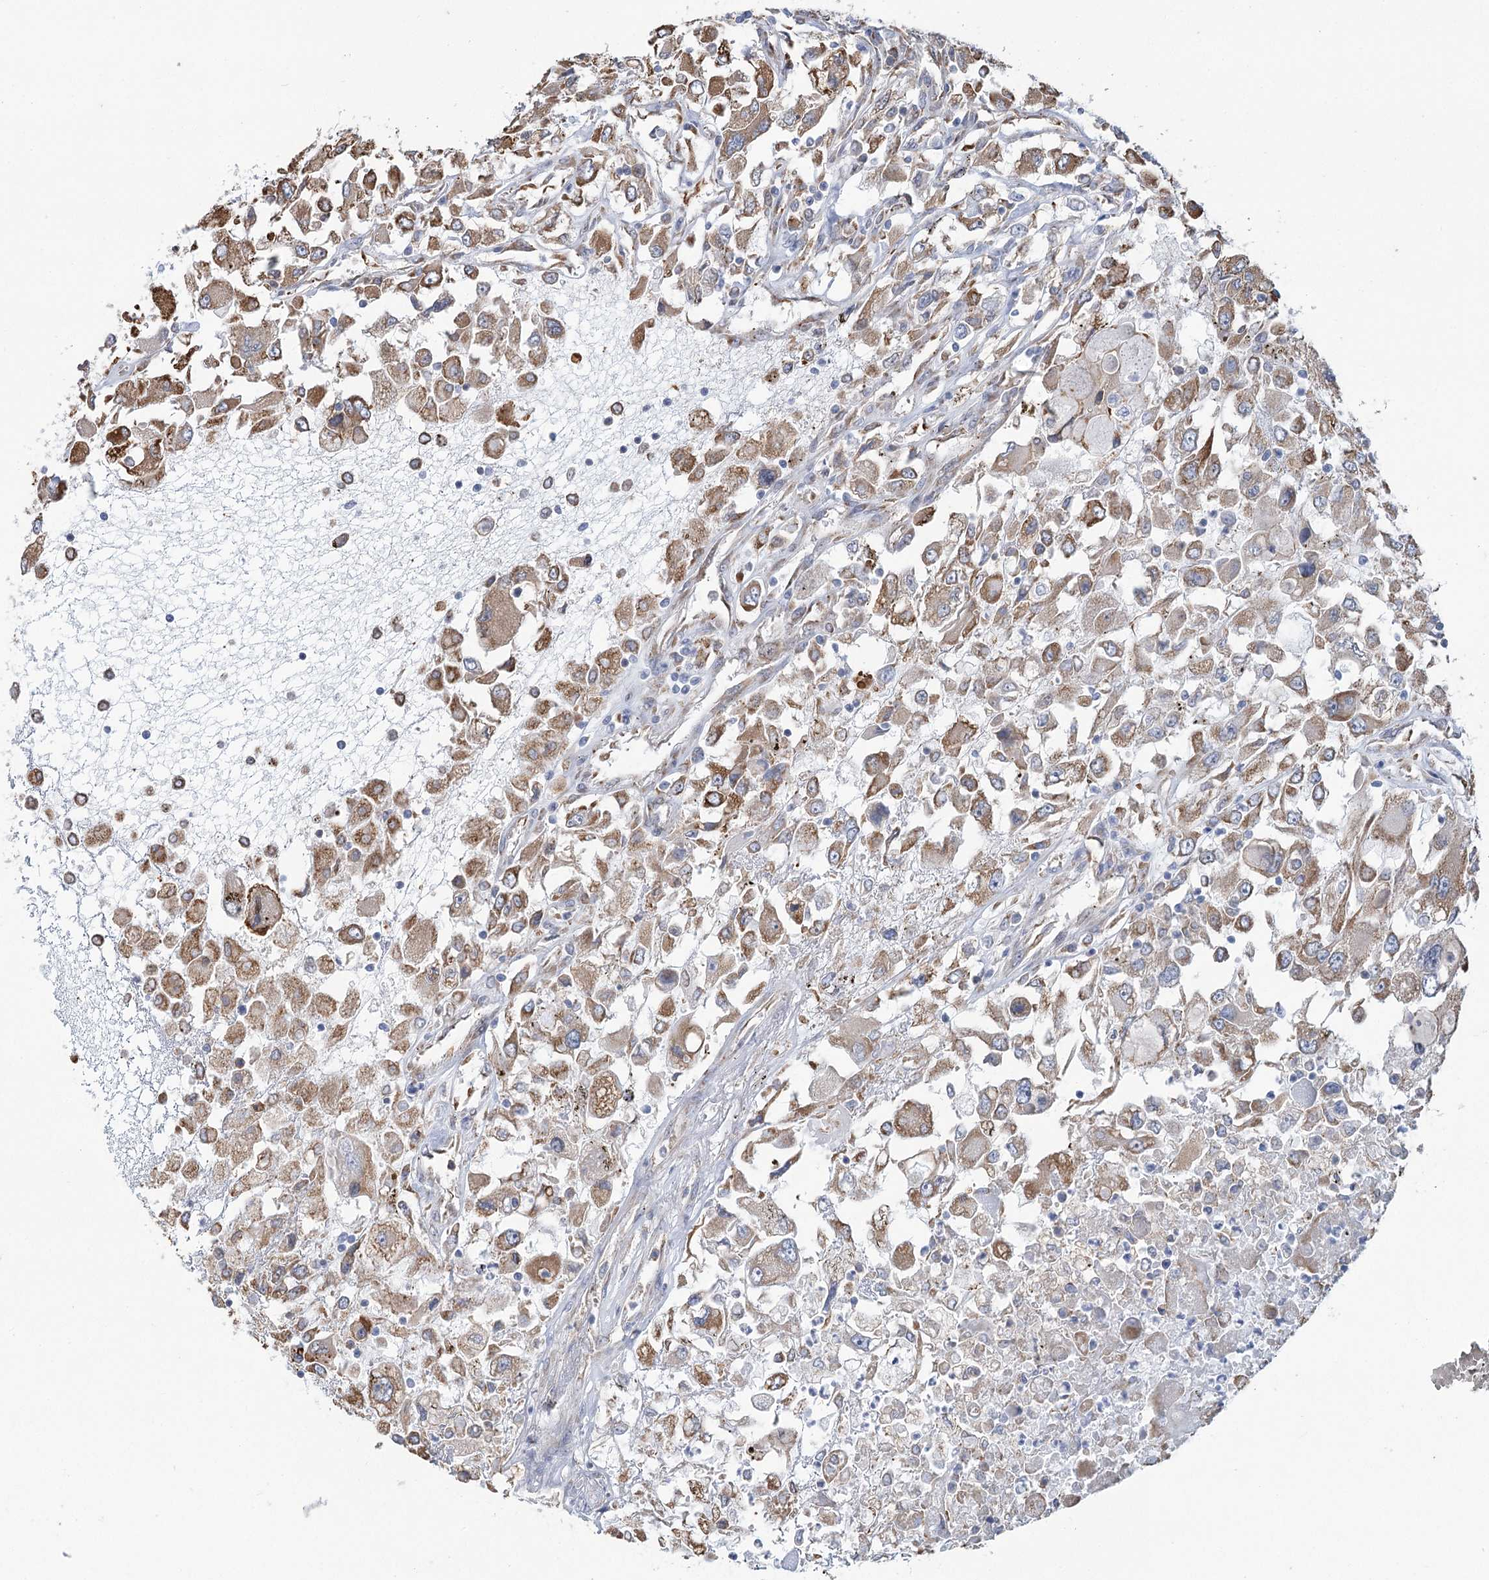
{"staining": {"intensity": "moderate", "quantity": ">75%", "location": "cytoplasmic/membranous"}, "tissue": "renal cancer", "cell_type": "Tumor cells", "image_type": "cancer", "snomed": [{"axis": "morphology", "description": "Adenocarcinoma, NOS"}, {"axis": "topography", "description": "Kidney"}], "caption": "Immunohistochemical staining of human renal cancer (adenocarcinoma) exhibits medium levels of moderate cytoplasmic/membranous protein staining in about >75% of tumor cells.", "gene": "METTL24", "patient": {"sex": "female", "age": 52}}